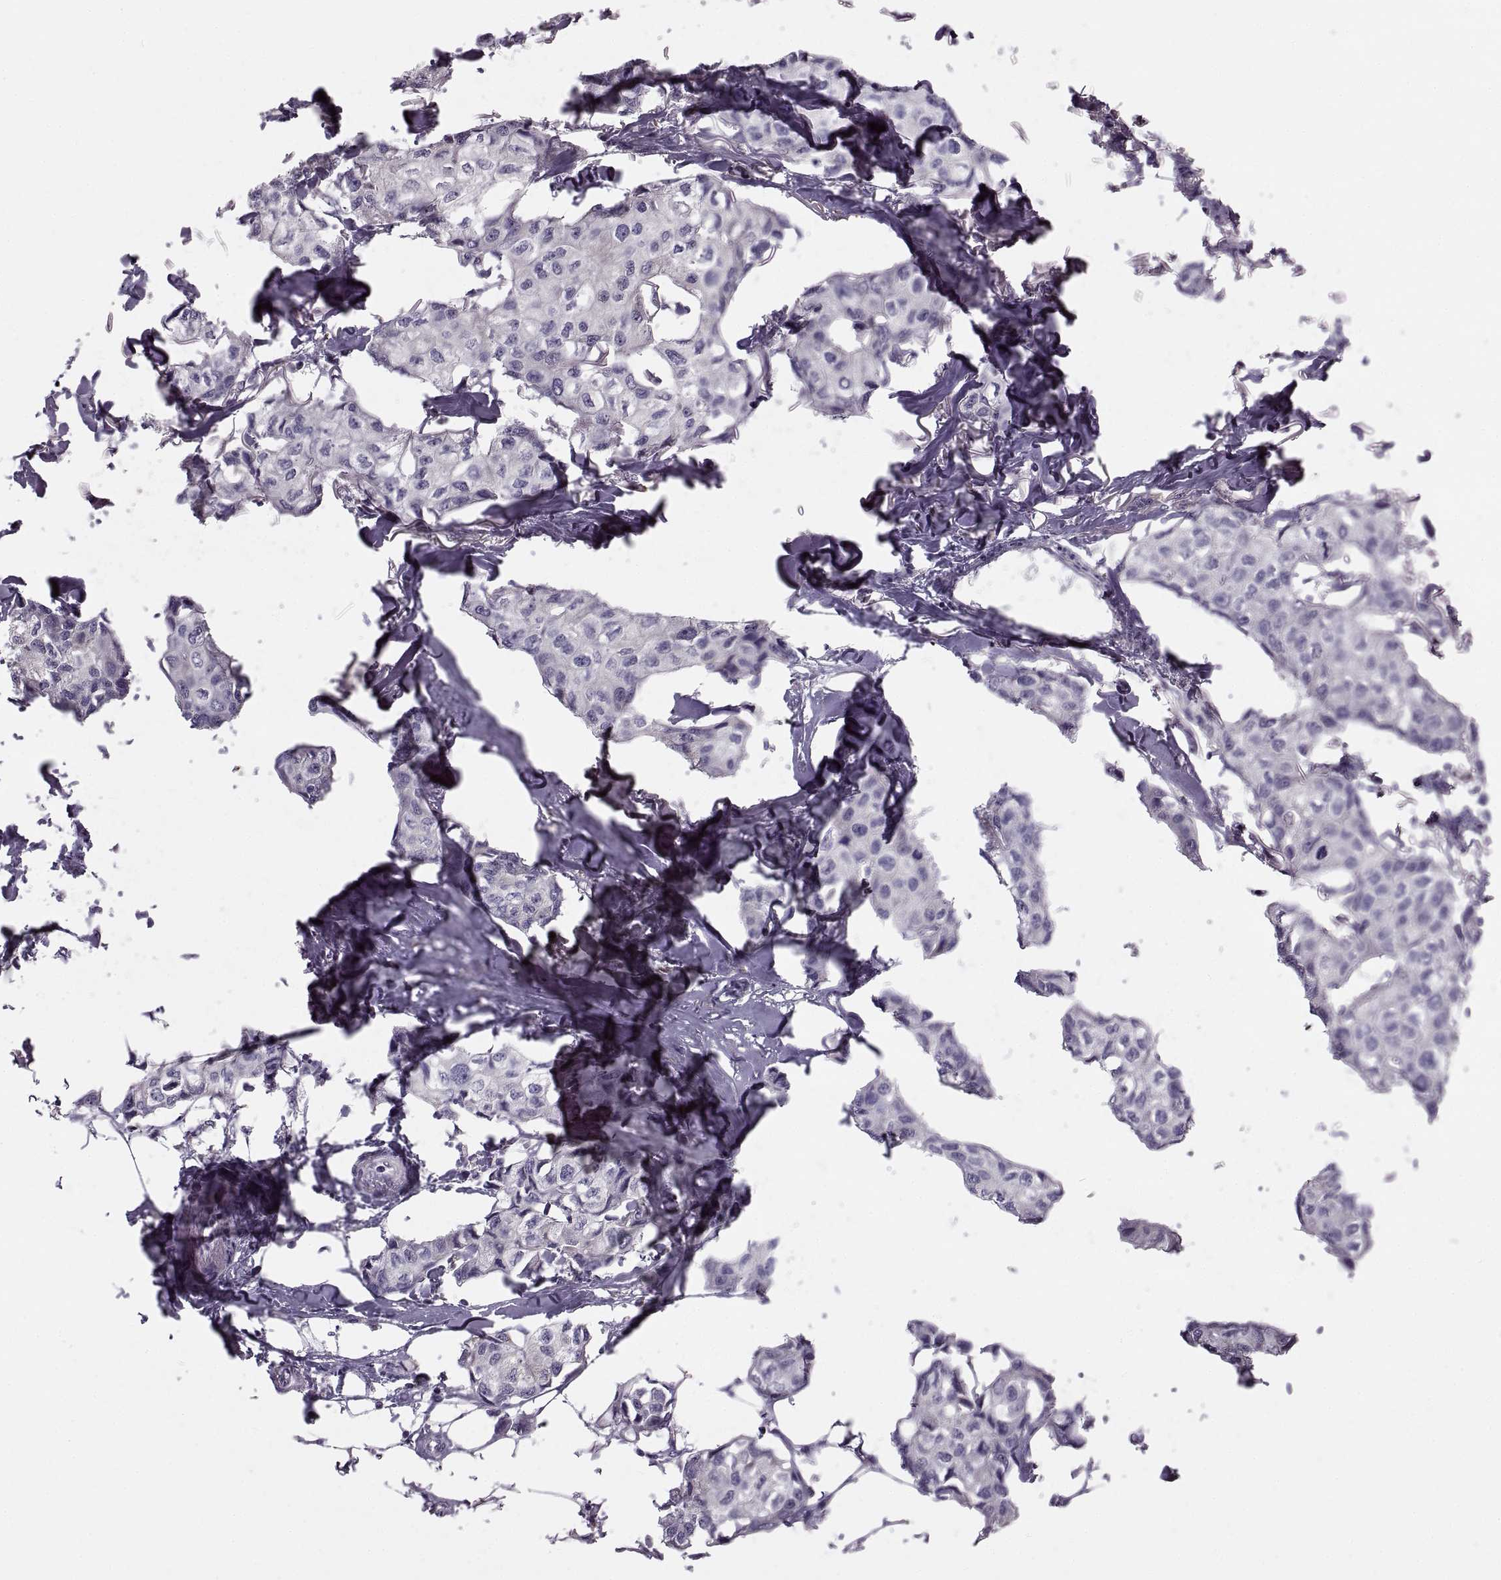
{"staining": {"intensity": "negative", "quantity": "none", "location": "none"}, "tissue": "breast cancer", "cell_type": "Tumor cells", "image_type": "cancer", "snomed": [{"axis": "morphology", "description": "Duct carcinoma"}, {"axis": "topography", "description": "Breast"}], "caption": "Histopathology image shows no protein staining in tumor cells of breast cancer (invasive ductal carcinoma) tissue. (DAB IHC with hematoxylin counter stain).", "gene": "LETM2", "patient": {"sex": "female", "age": 80}}